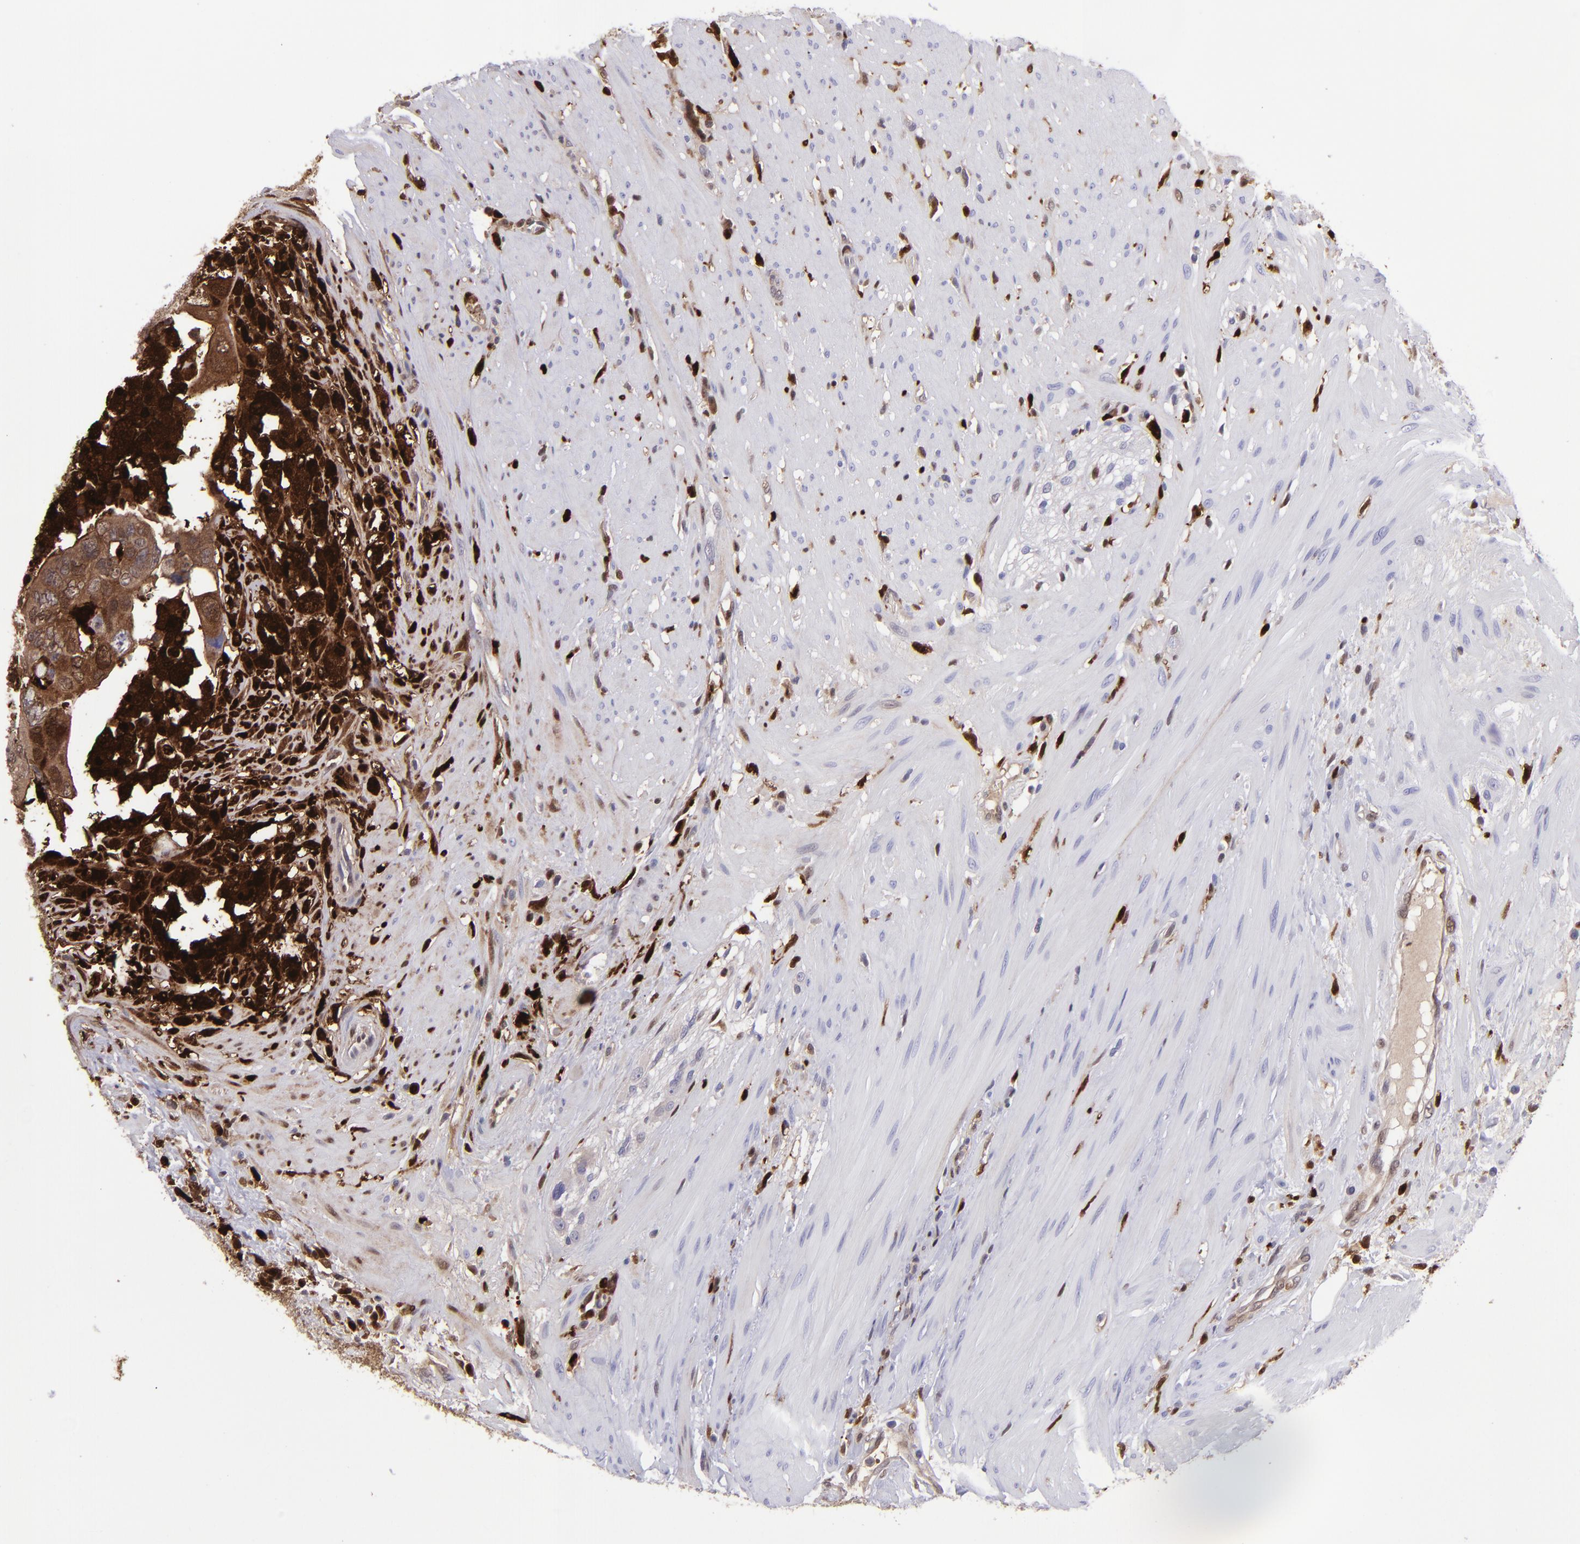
{"staining": {"intensity": "strong", "quantity": ">75%", "location": "cytoplasmic/membranous,nuclear"}, "tissue": "colorectal cancer", "cell_type": "Tumor cells", "image_type": "cancer", "snomed": [{"axis": "morphology", "description": "Adenocarcinoma, NOS"}, {"axis": "topography", "description": "Rectum"}], "caption": "High-power microscopy captured an immunohistochemistry image of colorectal cancer (adenocarcinoma), revealing strong cytoplasmic/membranous and nuclear positivity in approximately >75% of tumor cells.", "gene": "TYMP", "patient": {"sex": "male", "age": 53}}